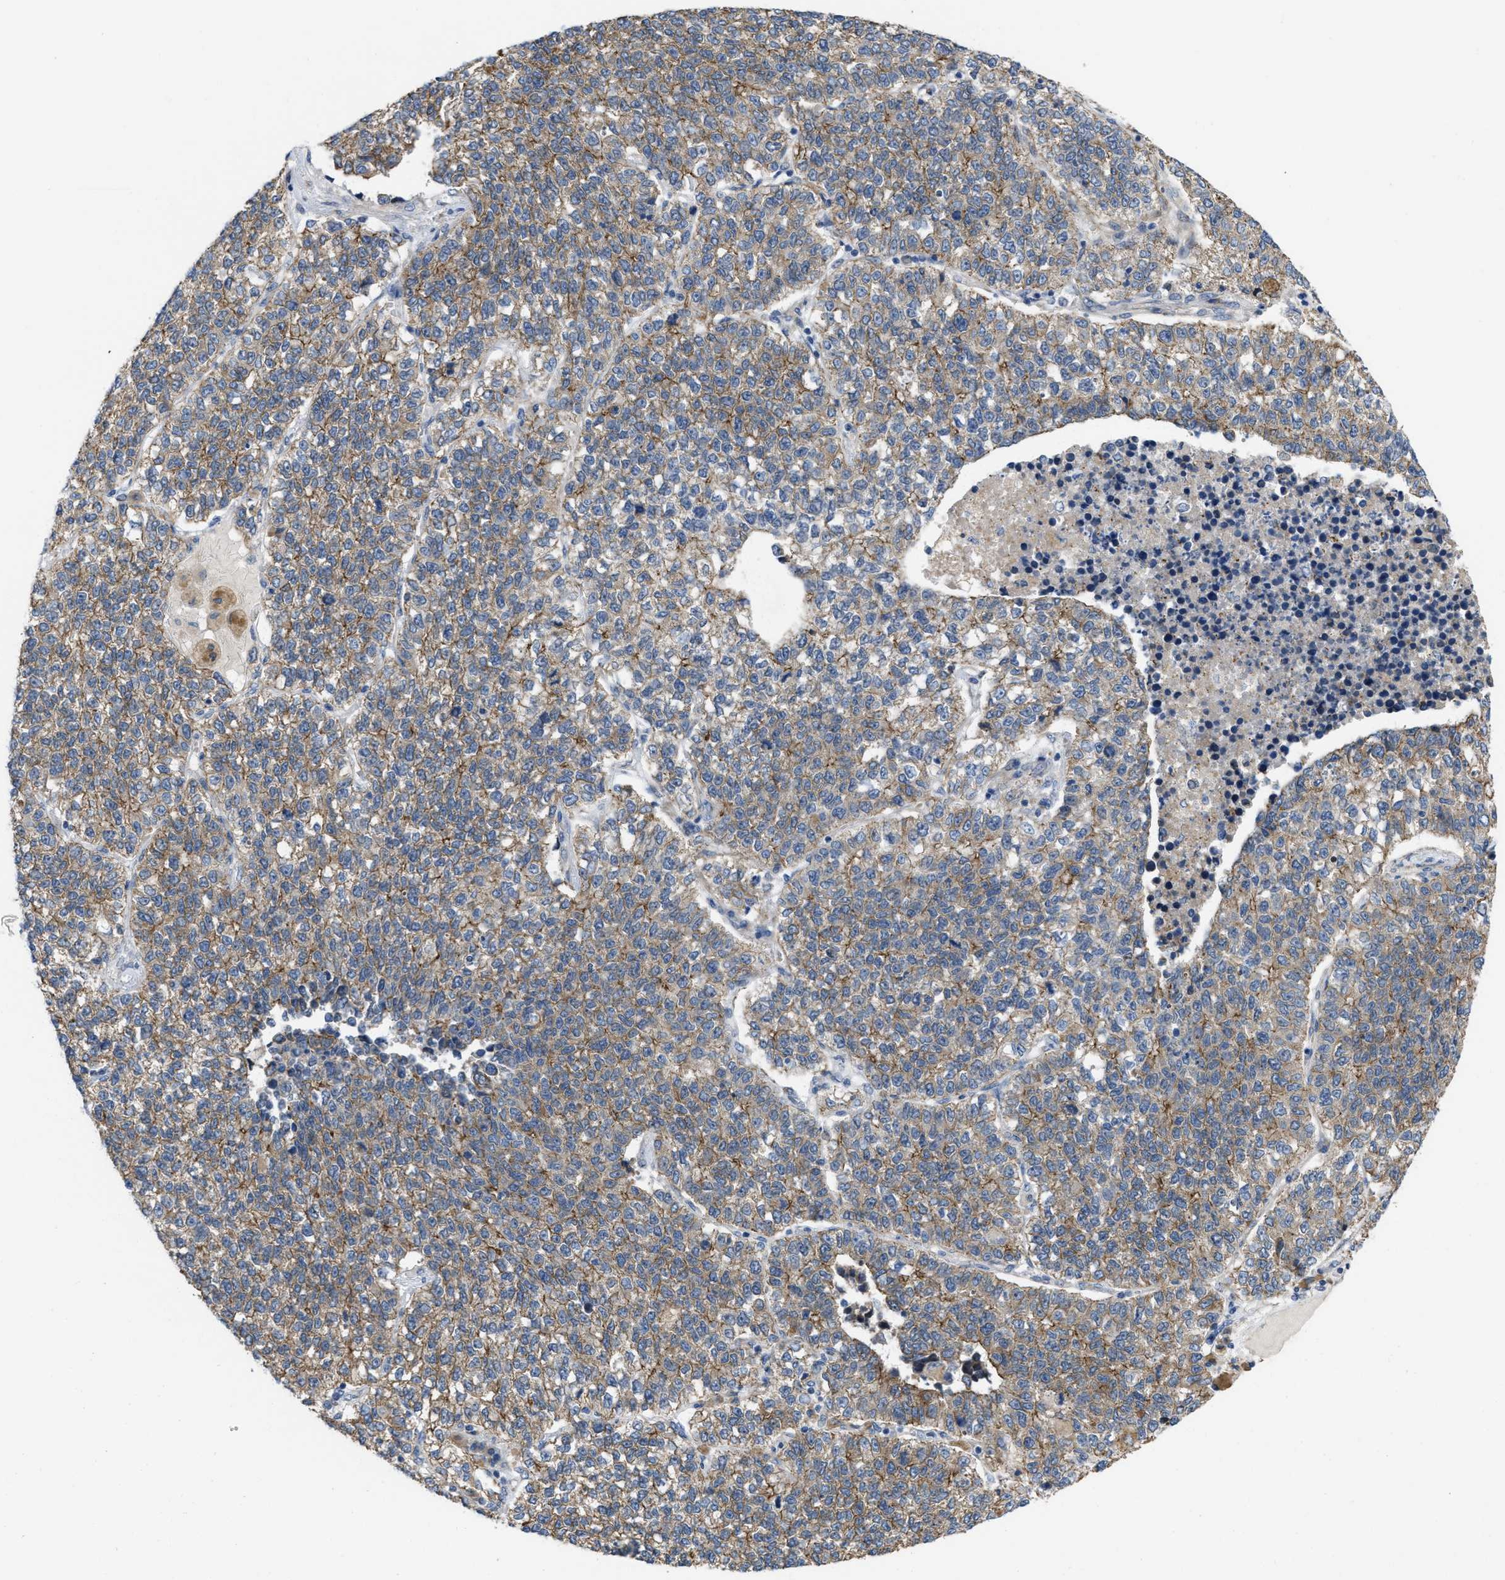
{"staining": {"intensity": "moderate", "quantity": ">75%", "location": "cytoplasmic/membranous"}, "tissue": "lung cancer", "cell_type": "Tumor cells", "image_type": "cancer", "snomed": [{"axis": "morphology", "description": "Adenocarcinoma, NOS"}, {"axis": "topography", "description": "Lung"}], "caption": "The photomicrograph reveals immunohistochemical staining of lung adenocarcinoma. There is moderate cytoplasmic/membranous expression is seen in approximately >75% of tumor cells.", "gene": "CDPF1", "patient": {"sex": "male", "age": 49}}